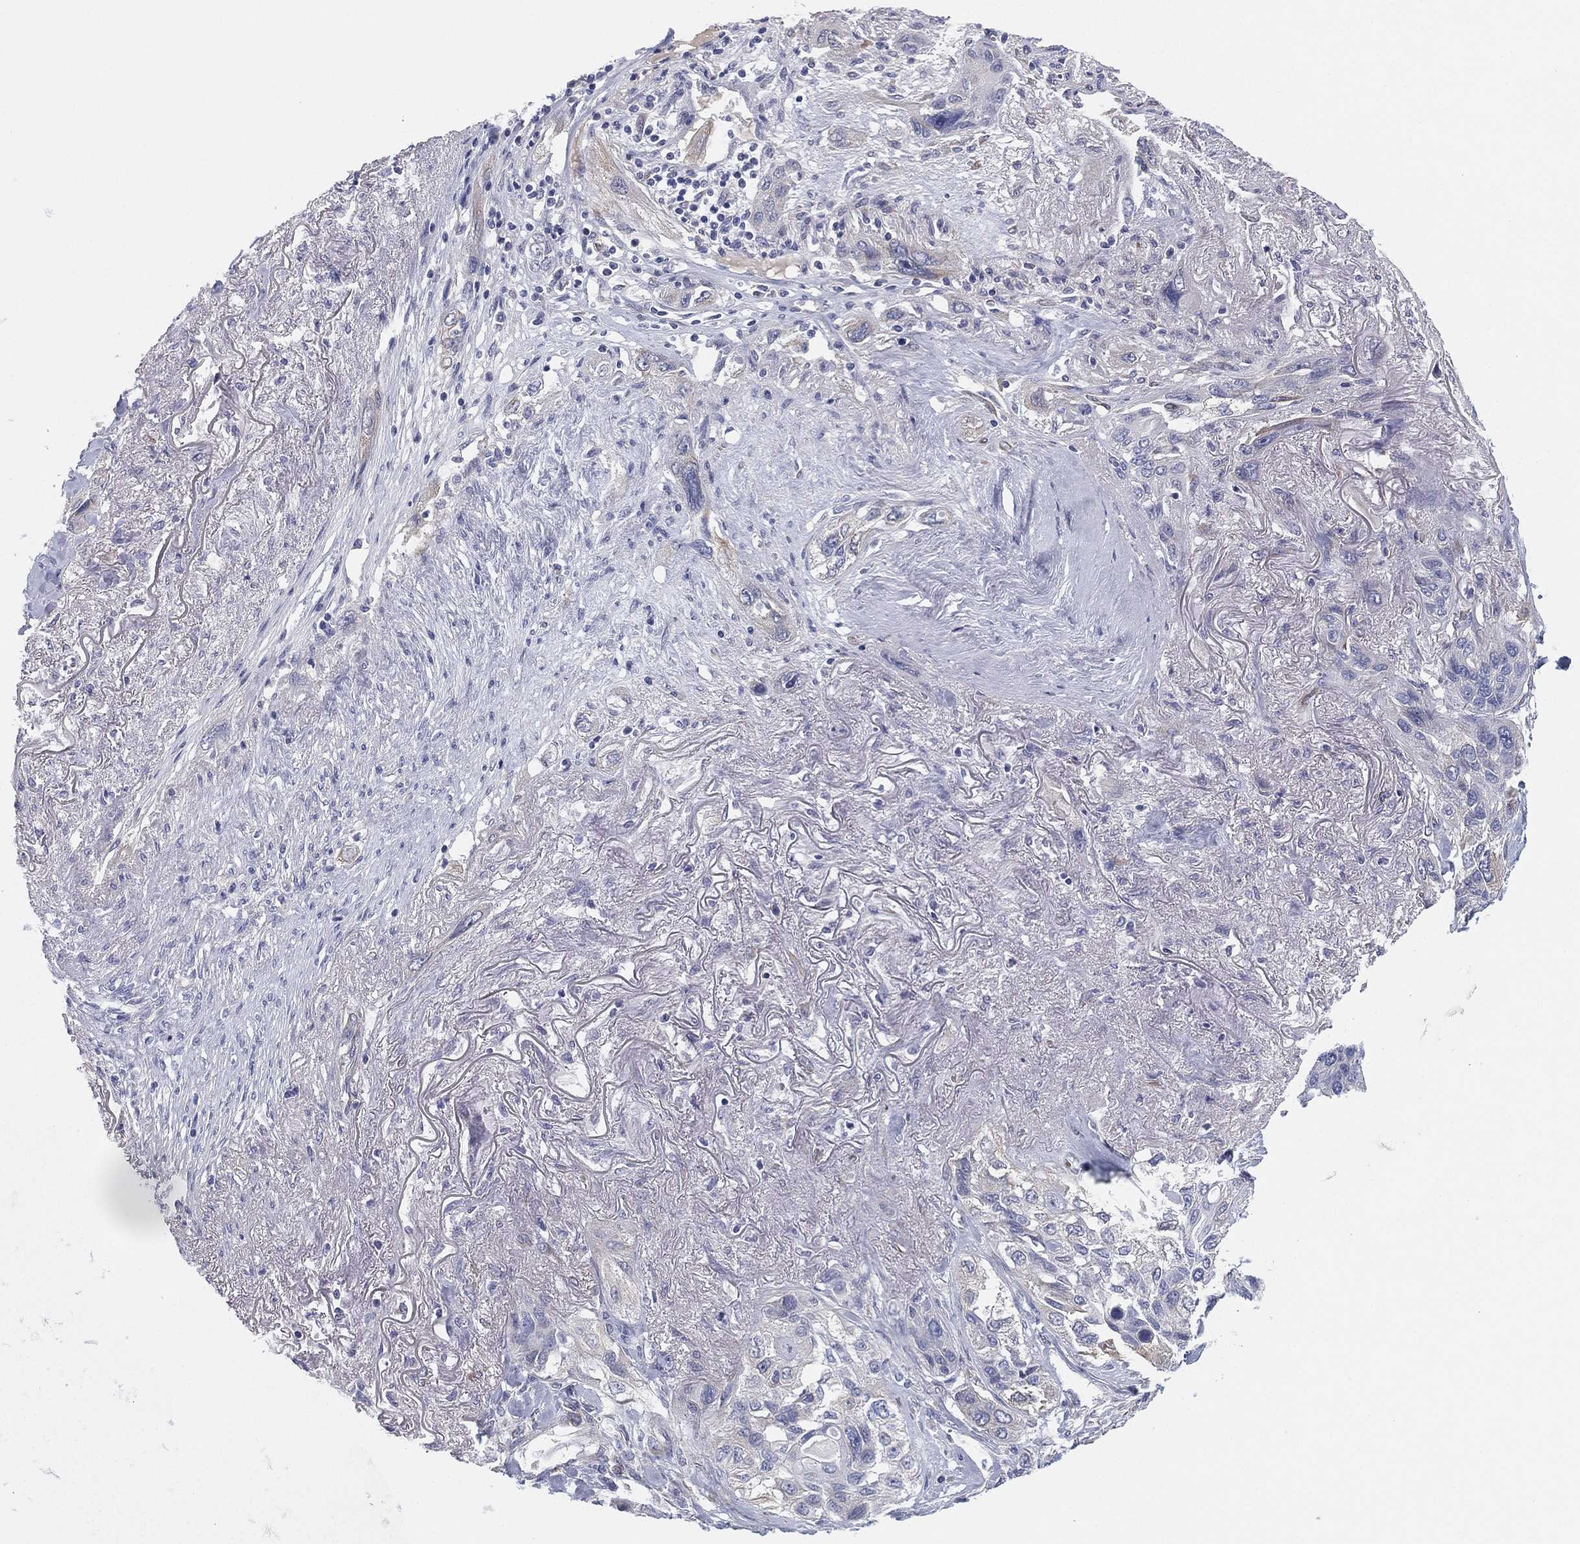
{"staining": {"intensity": "negative", "quantity": "none", "location": "none"}, "tissue": "lung cancer", "cell_type": "Tumor cells", "image_type": "cancer", "snomed": [{"axis": "morphology", "description": "Squamous cell carcinoma, NOS"}, {"axis": "topography", "description": "Lung"}], "caption": "Immunohistochemistry (IHC) micrograph of neoplastic tissue: human lung cancer (squamous cell carcinoma) stained with DAB (3,3'-diaminobenzidine) exhibits no significant protein positivity in tumor cells.", "gene": "MLF1", "patient": {"sex": "female", "age": 70}}